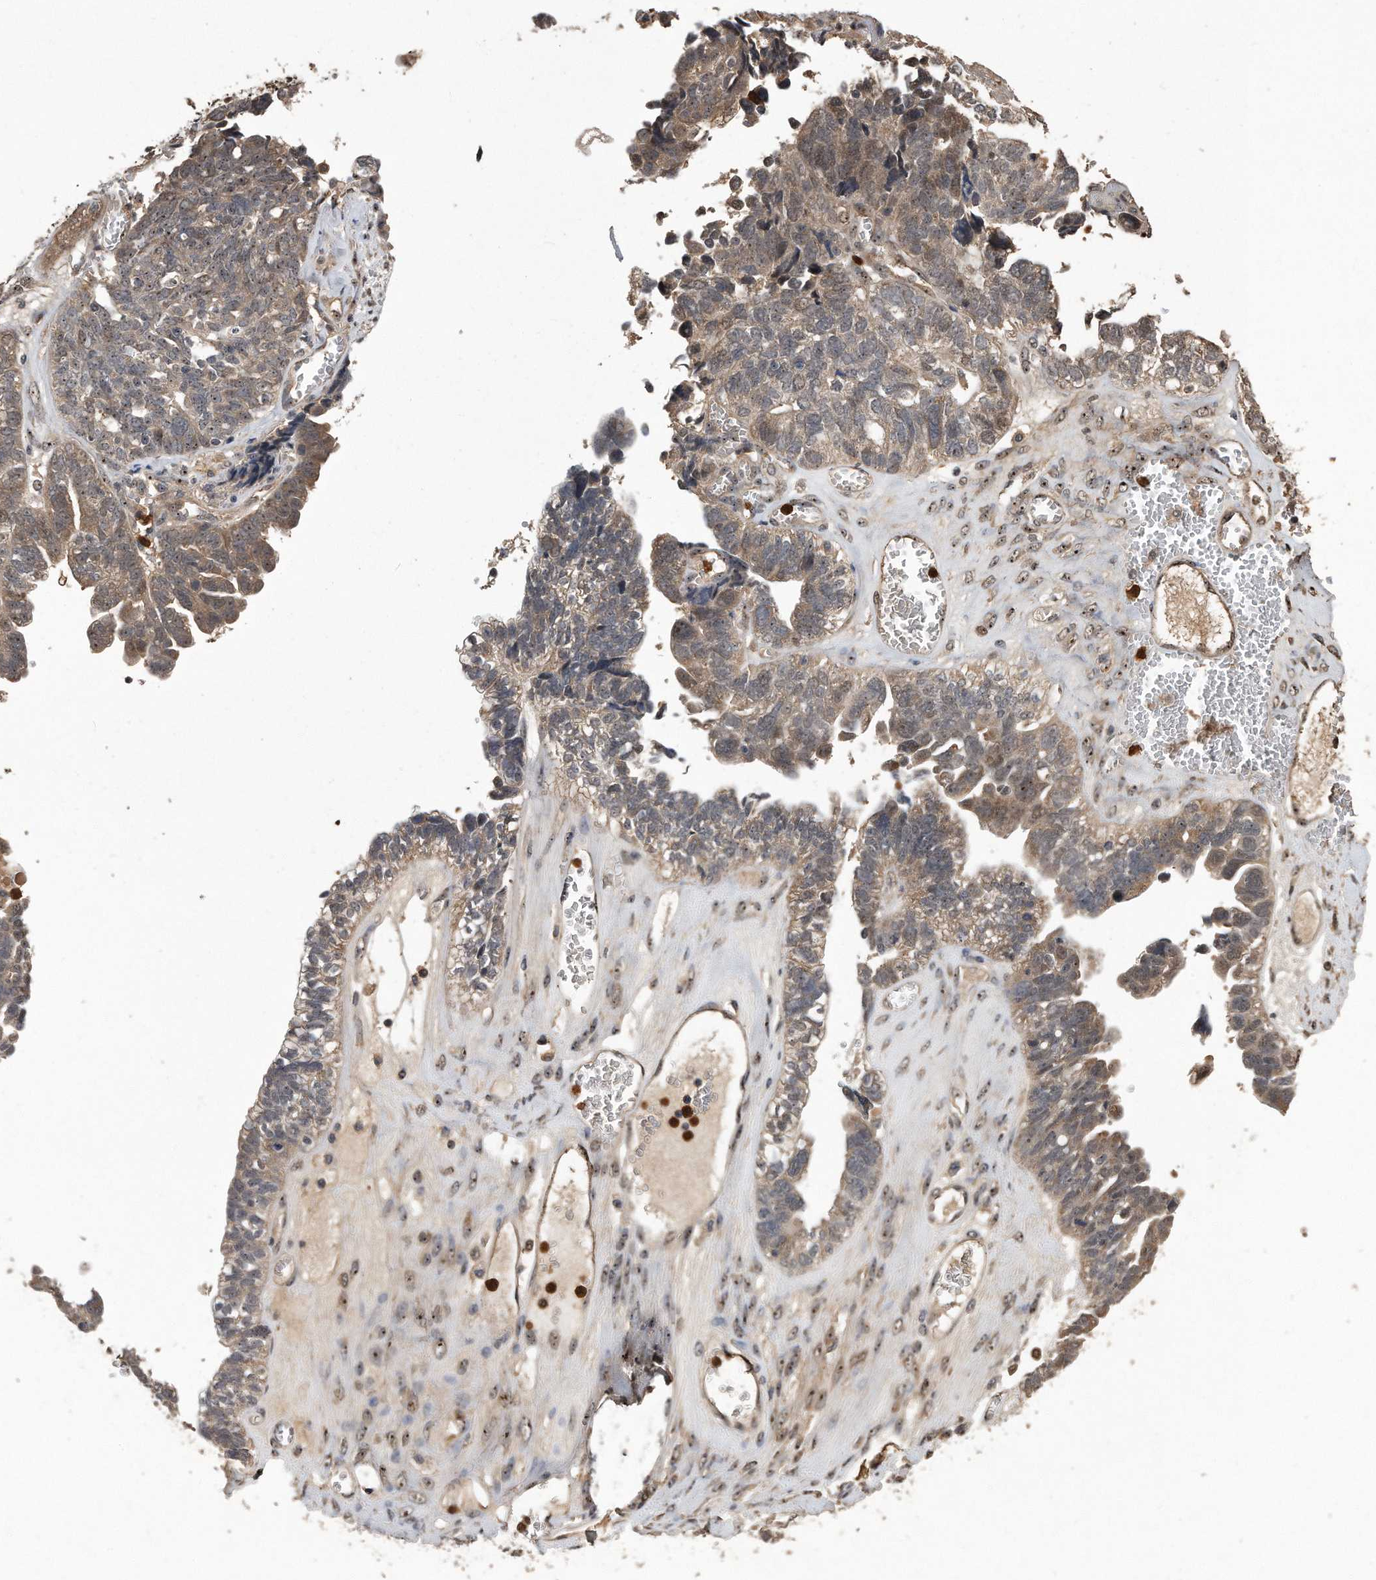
{"staining": {"intensity": "weak", "quantity": ">75%", "location": "cytoplasmic/membranous,nuclear"}, "tissue": "ovarian cancer", "cell_type": "Tumor cells", "image_type": "cancer", "snomed": [{"axis": "morphology", "description": "Cystadenocarcinoma, serous, NOS"}, {"axis": "topography", "description": "Ovary"}], "caption": "Protein analysis of ovarian serous cystadenocarcinoma tissue shows weak cytoplasmic/membranous and nuclear expression in approximately >75% of tumor cells.", "gene": "PELO", "patient": {"sex": "female", "age": 79}}